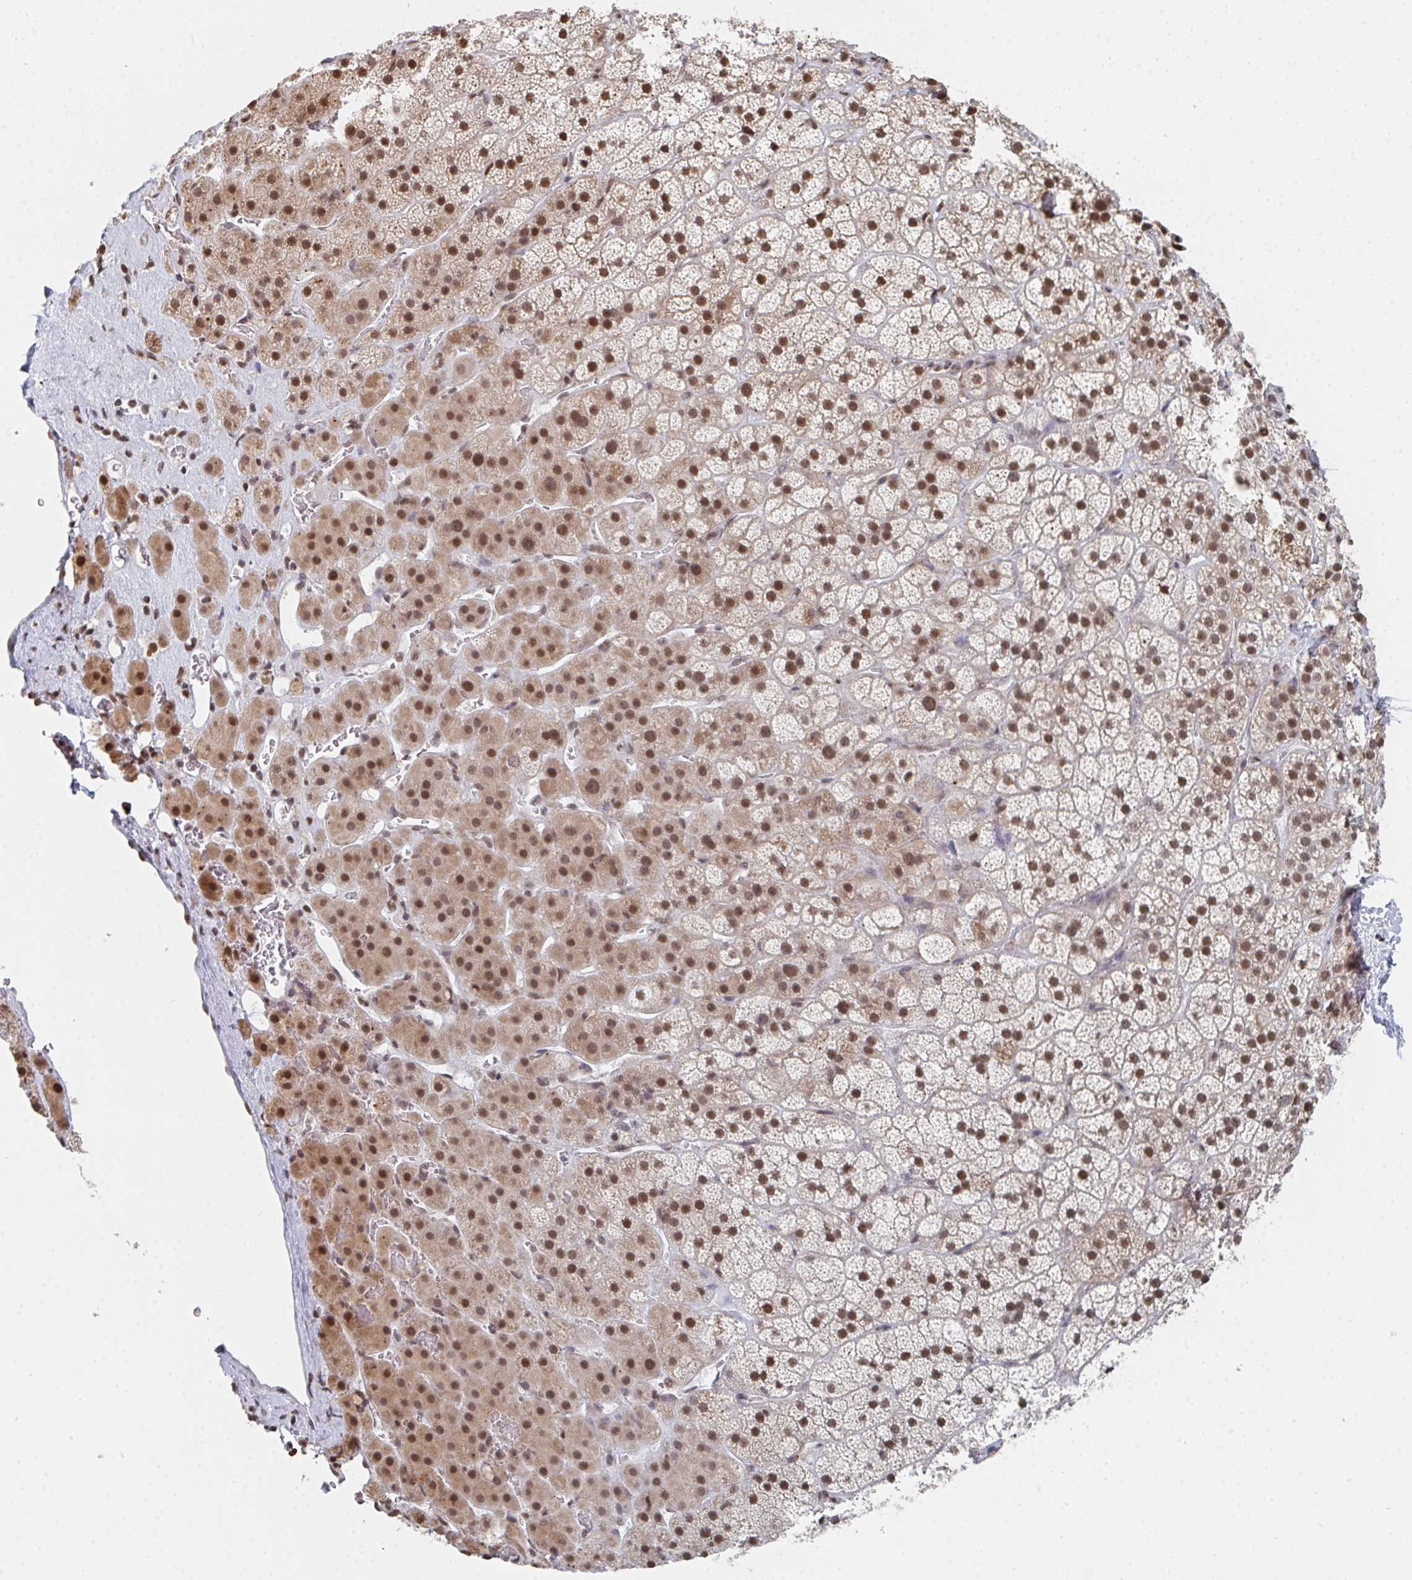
{"staining": {"intensity": "moderate", "quantity": ">75%", "location": "cytoplasmic/membranous,nuclear"}, "tissue": "adrenal gland", "cell_type": "Glandular cells", "image_type": "normal", "snomed": [{"axis": "morphology", "description": "Normal tissue, NOS"}, {"axis": "topography", "description": "Adrenal gland"}], "caption": "Immunohistochemistry image of normal human adrenal gland stained for a protein (brown), which exhibits medium levels of moderate cytoplasmic/membranous,nuclear staining in about >75% of glandular cells.", "gene": "MBNL1", "patient": {"sex": "male", "age": 57}}